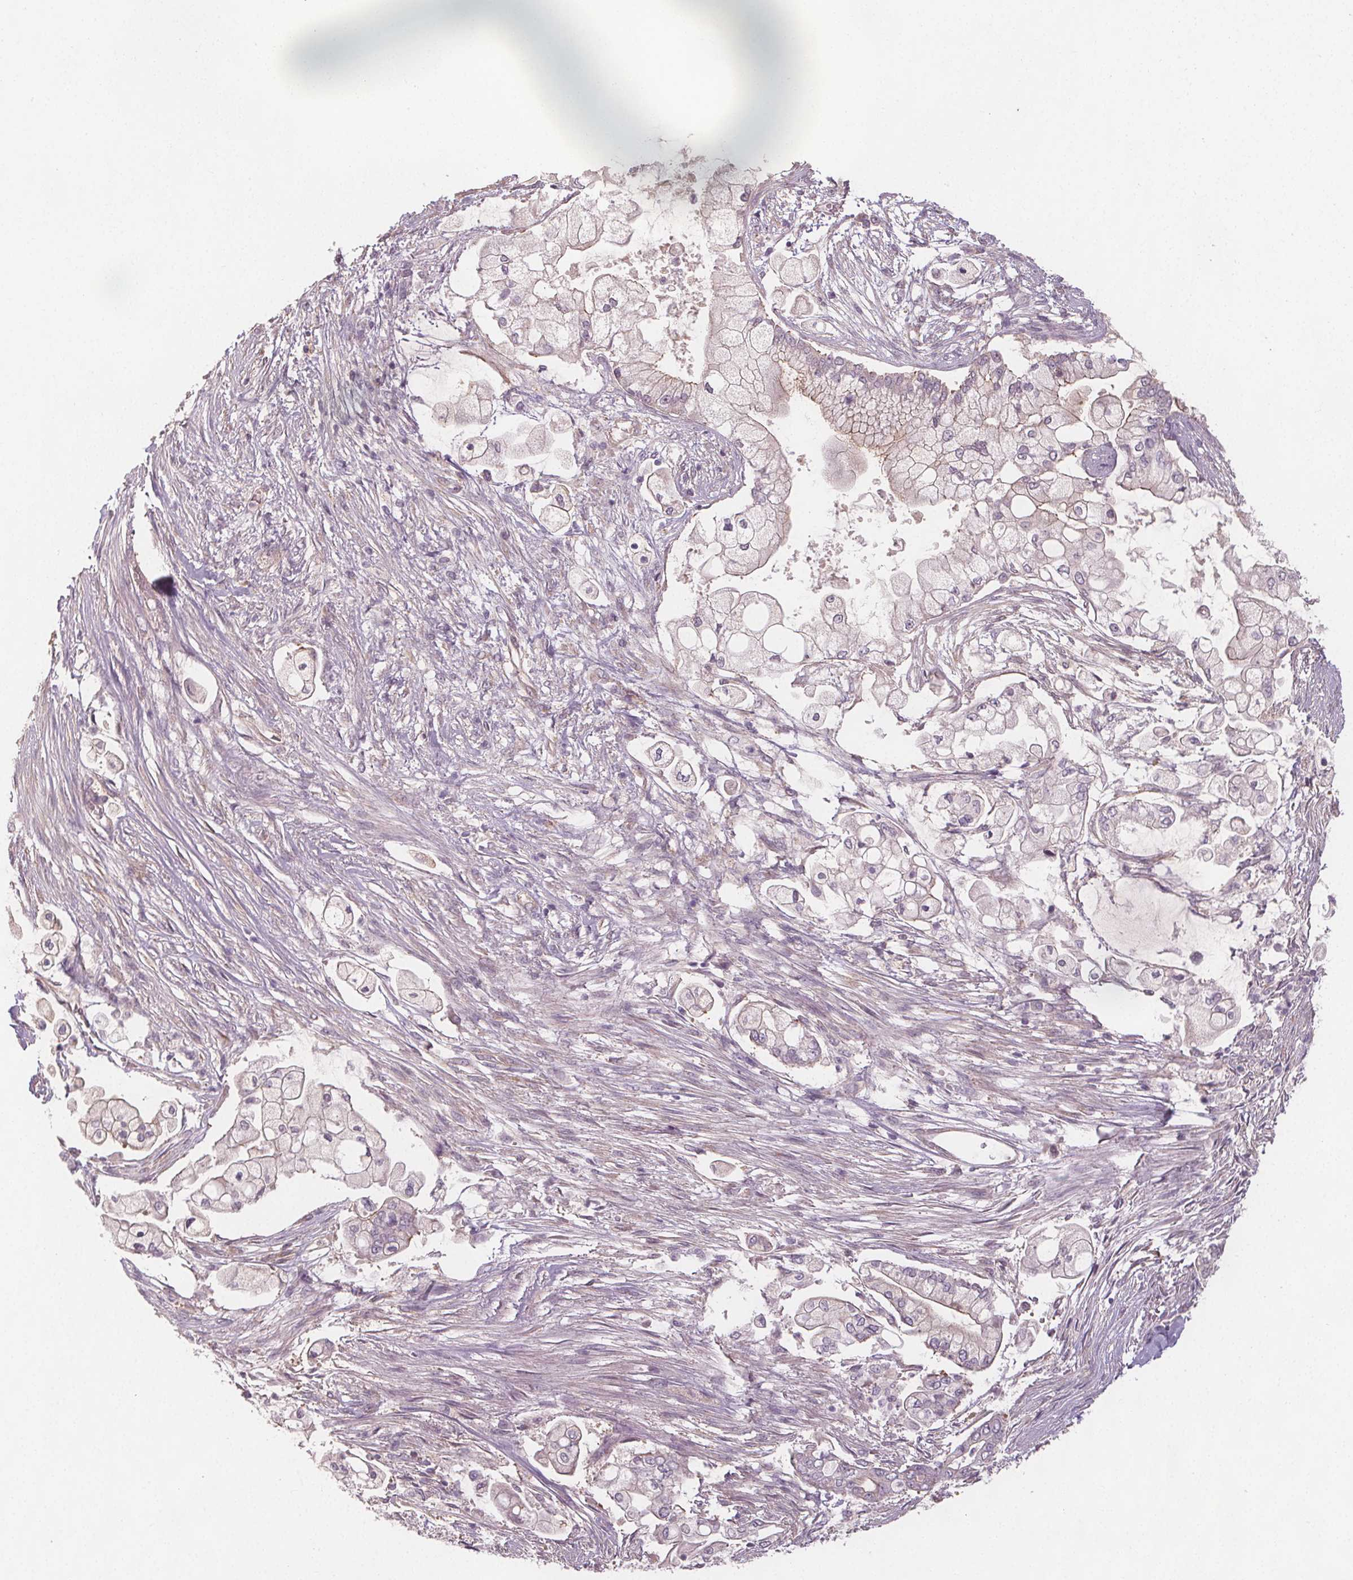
{"staining": {"intensity": "negative", "quantity": "none", "location": "none"}, "tissue": "pancreatic cancer", "cell_type": "Tumor cells", "image_type": "cancer", "snomed": [{"axis": "morphology", "description": "Adenocarcinoma, NOS"}, {"axis": "topography", "description": "Pancreas"}], "caption": "Photomicrograph shows no protein expression in tumor cells of pancreatic adenocarcinoma tissue.", "gene": "VNN1", "patient": {"sex": "female", "age": 69}}